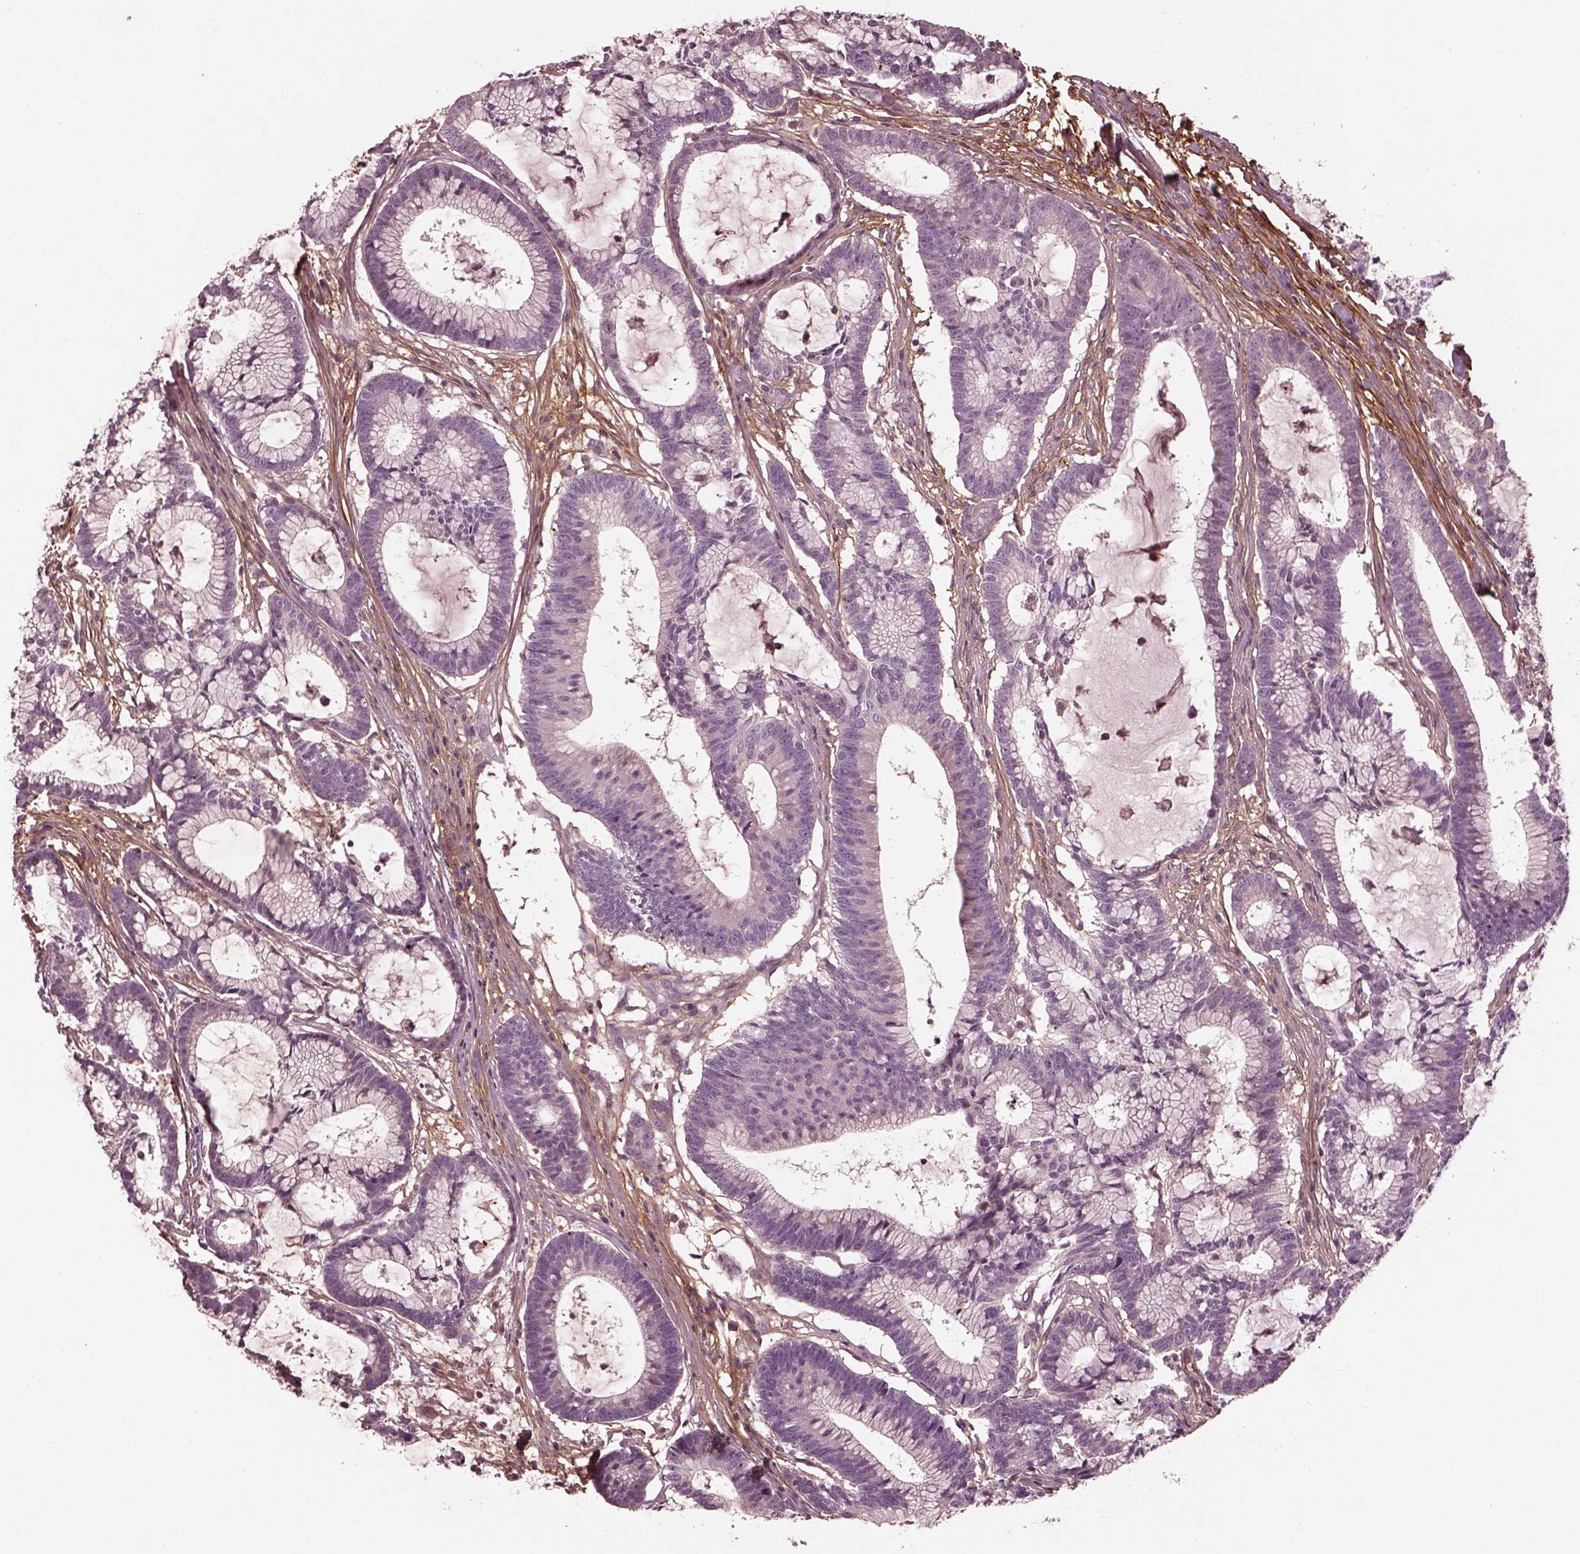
{"staining": {"intensity": "negative", "quantity": "none", "location": "none"}, "tissue": "colorectal cancer", "cell_type": "Tumor cells", "image_type": "cancer", "snomed": [{"axis": "morphology", "description": "Adenocarcinoma, NOS"}, {"axis": "topography", "description": "Colon"}], "caption": "There is no significant expression in tumor cells of colorectal cancer.", "gene": "EFEMP1", "patient": {"sex": "female", "age": 78}}